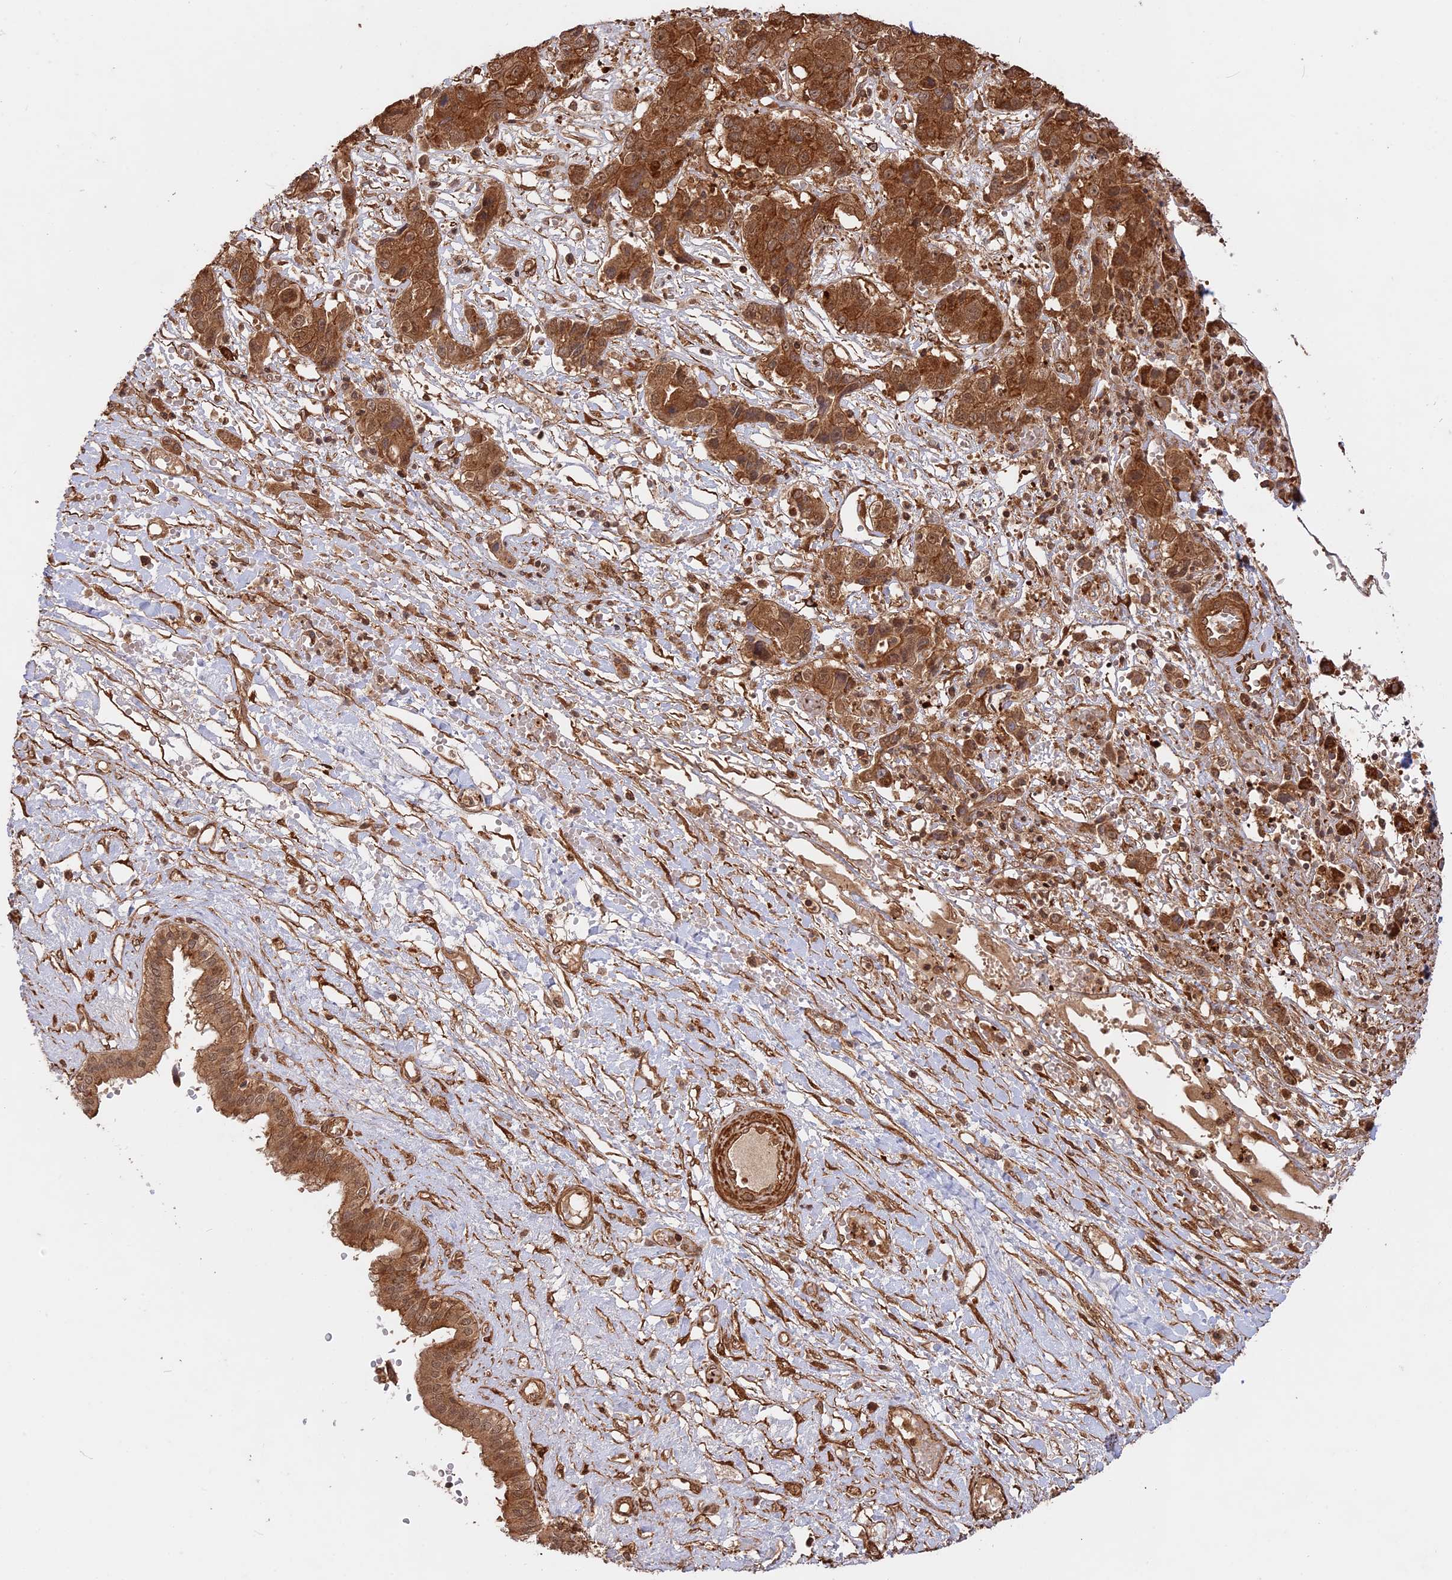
{"staining": {"intensity": "moderate", "quantity": ">75%", "location": "cytoplasmic/membranous"}, "tissue": "liver cancer", "cell_type": "Tumor cells", "image_type": "cancer", "snomed": [{"axis": "morphology", "description": "Cholangiocarcinoma"}, {"axis": "topography", "description": "Liver"}], "caption": "Immunohistochemistry staining of liver cholangiocarcinoma, which demonstrates medium levels of moderate cytoplasmic/membranous positivity in about >75% of tumor cells indicating moderate cytoplasmic/membranous protein staining. The staining was performed using DAB (3,3'-diaminobenzidine) (brown) for protein detection and nuclei were counterstained in hematoxylin (blue).", "gene": "CCDC174", "patient": {"sex": "male", "age": 67}}